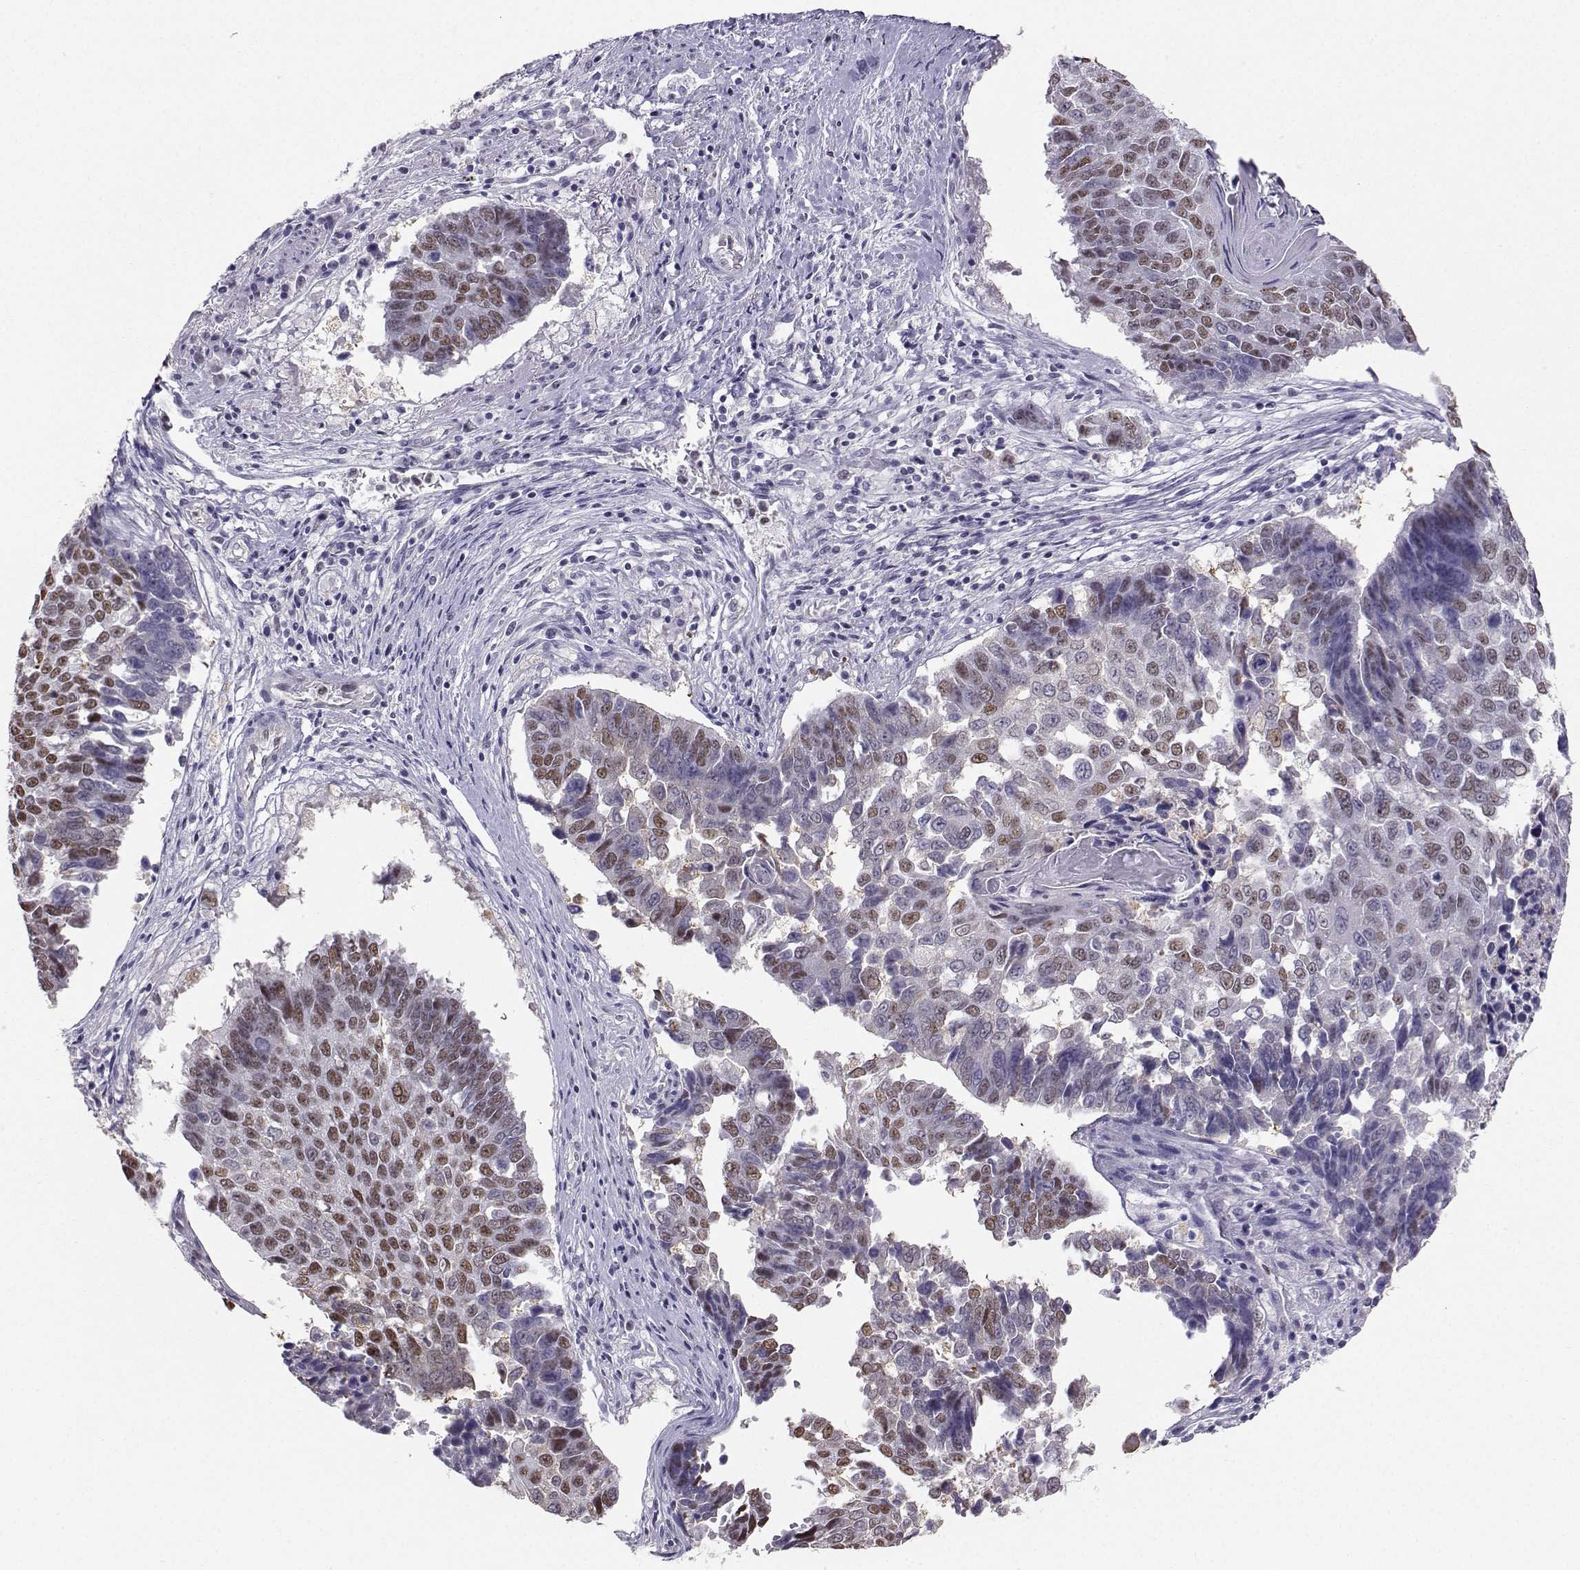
{"staining": {"intensity": "moderate", "quantity": ">75%", "location": "nuclear"}, "tissue": "lung cancer", "cell_type": "Tumor cells", "image_type": "cancer", "snomed": [{"axis": "morphology", "description": "Squamous cell carcinoma, NOS"}, {"axis": "topography", "description": "Lung"}], "caption": "This image shows immunohistochemistry (IHC) staining of squamous cell carcinoma (lung), with medium moderate nuclear staining in about >75% of tumor cells.", "gene": "TEDC2", "patient": {"sex": "male", "age": 73}}